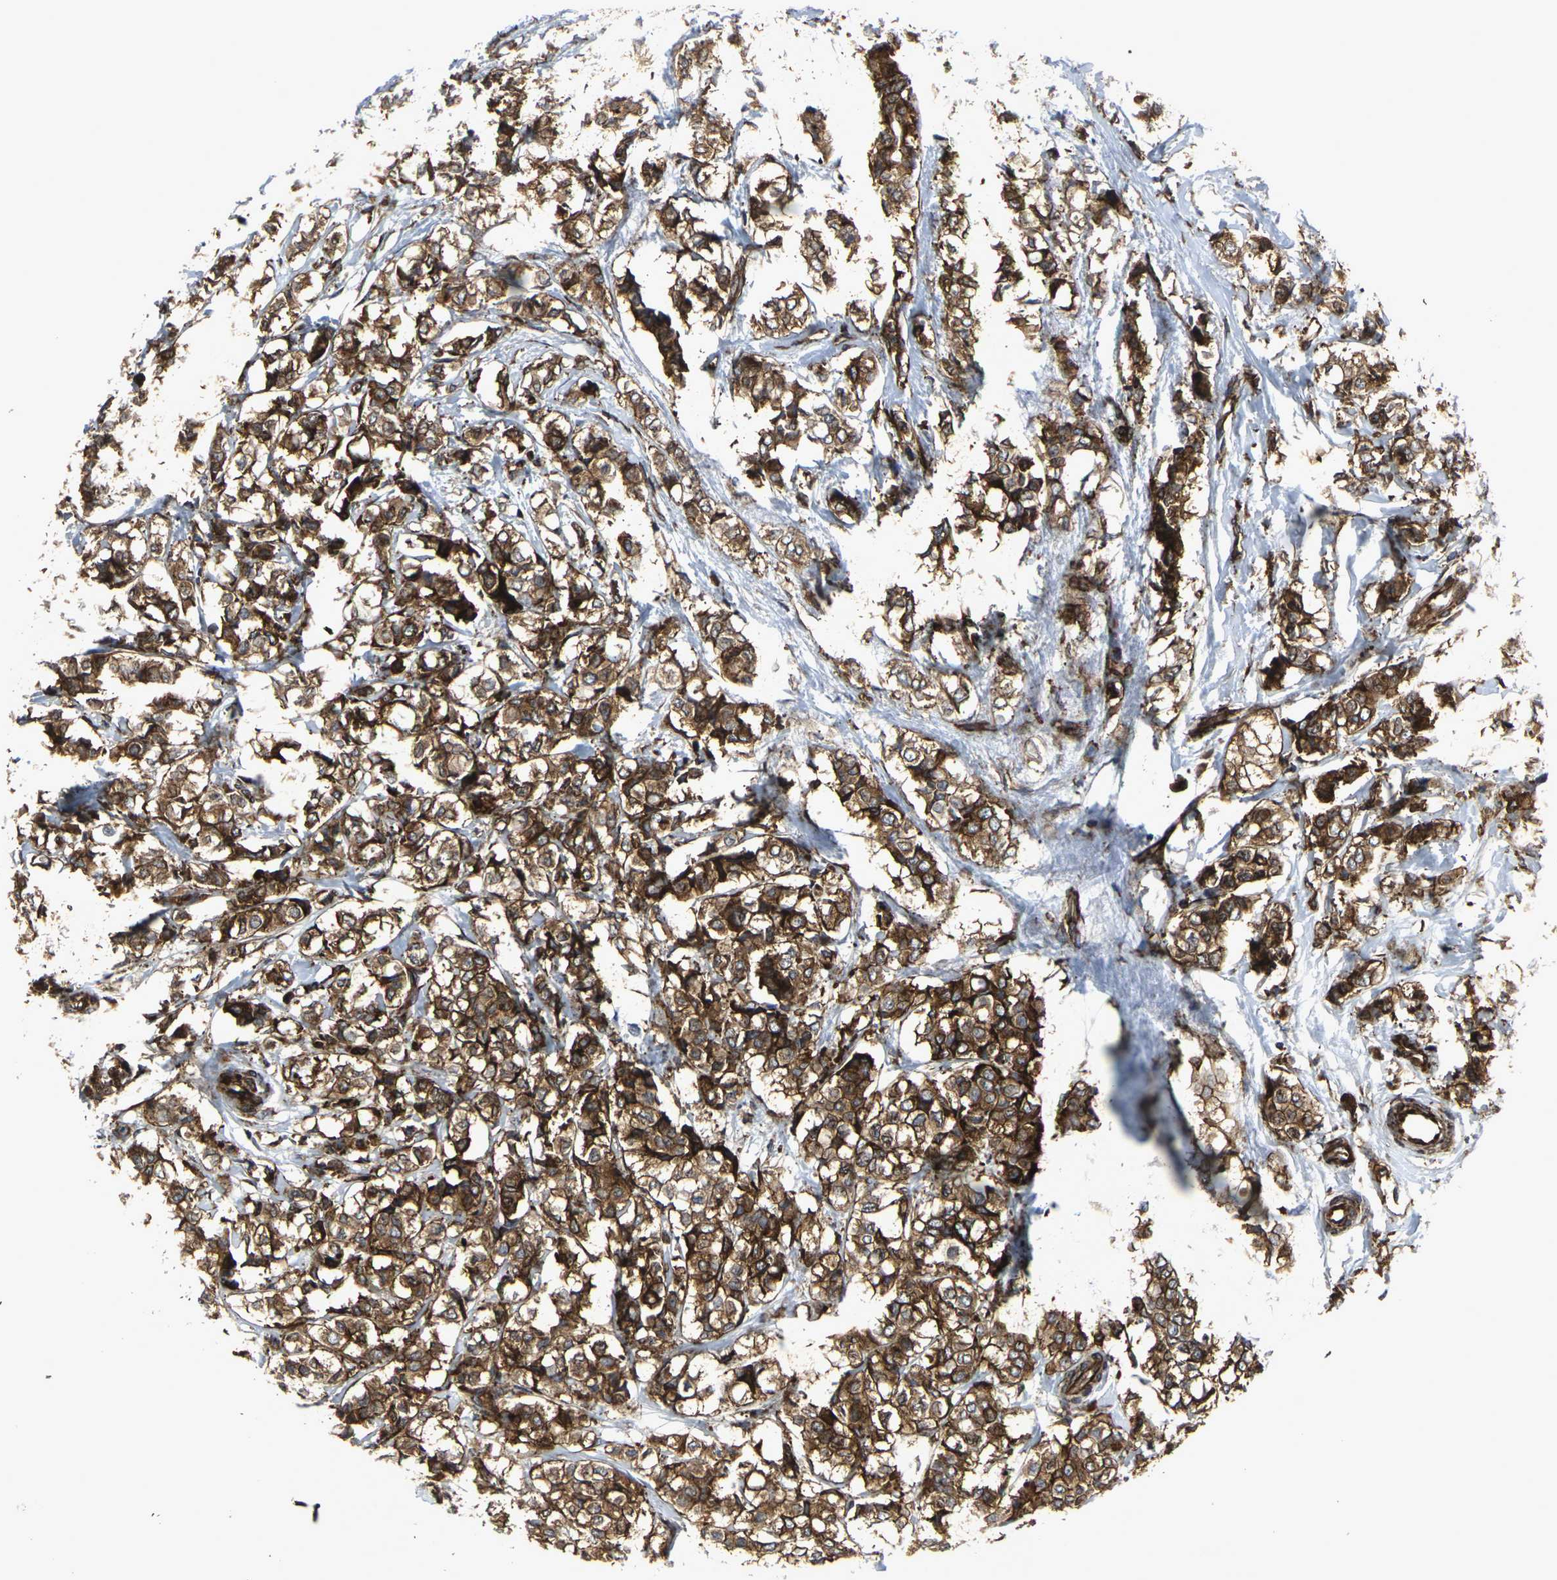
{"staining": {"intensity": "strong", "quantity": ">75%", "location": "cytoplasmic/membranous"}, "tissue": "breast cancer", "cell_type": "Tumor cells", "image_type": "cancer", "snomed": [{"axis": "morphology", "description": "Lobular carcinoma"}, {"axis": "topography", "description": "Breast"}], "caption": "Immunohistochemistry micrograph of human breast lobular carcinoma stained for a protein (brown), which exhibits high levels of strong cytoplasmic/membranous expression in about >75% of tumor cells.", "gene": "MARCHF2", "patient": {"sex": "female", "age": 60}}